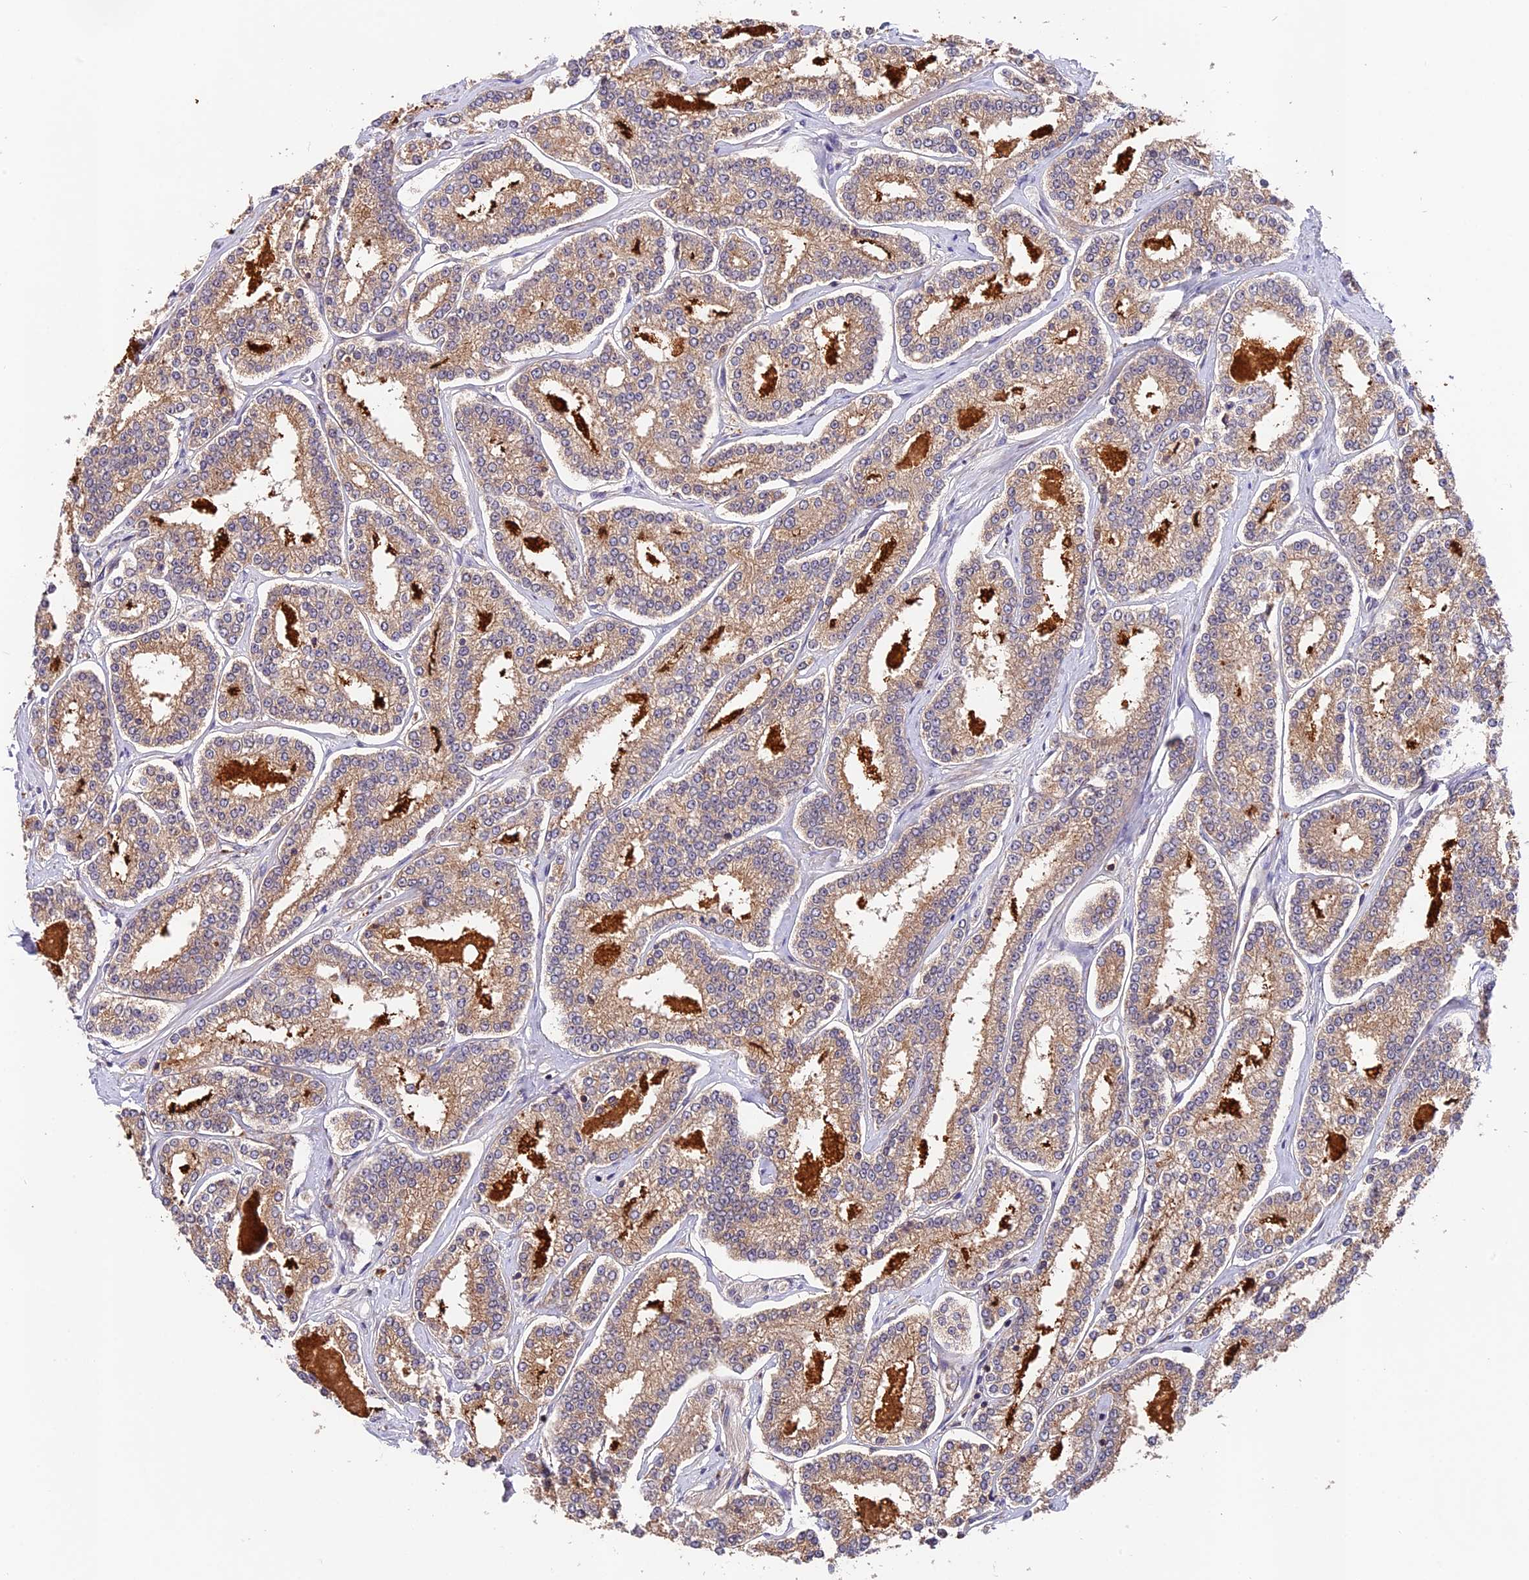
{"staining": {"intensity": "weak", "quantity": ">75%", "location": "cytoplasmic/membranous"}, "tissue": "prostate cancer", "cell_type": "Tumor cells", "image_type": "cancer", "snomed": [{"axis": "morphology", "description": "Normal tissue, NOS"}, {"axis": "morphology", "description": "Adenocarcinoma, High grade"}, {"axis": "topography", "description": "Prostate"}], "caption": "This photomicrograph demonstrates adenocarcinoma (high-grade) (prostate) stained with immunohistochemistry to label a protein in brown. The cytoplasmic/membranous of tumor cells show weak positivity for the protein. Nuclei are counter-stained blue.", "gene": "CACNA1H", "patient": {"sex": "male", "age": 83}}